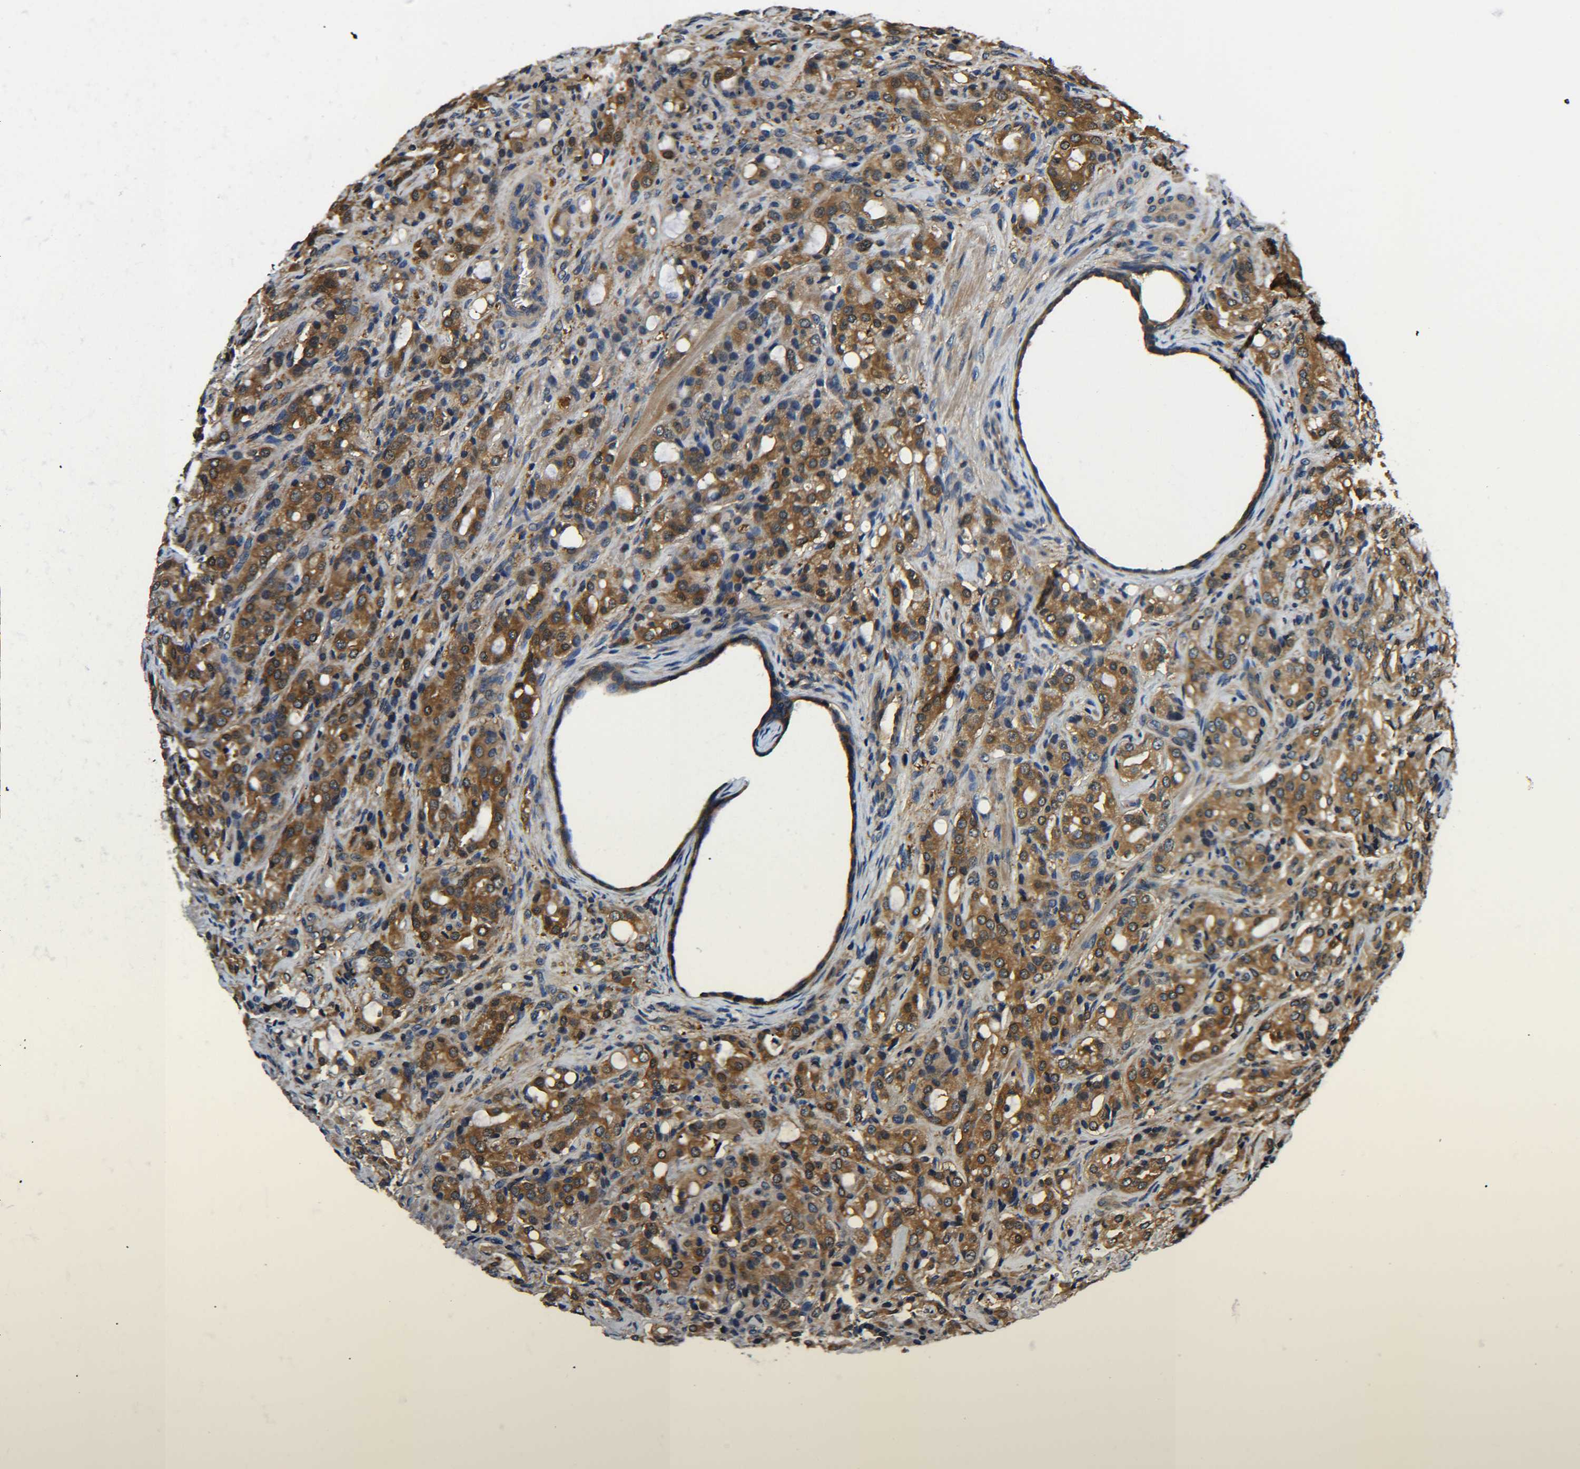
{"staining": {"intensity": "moderate", "quantity": ">75%", "location": "cytoplasmic/membranous"}, "tissue": "prostate cancer", "cell_type": "Tumor cells", "image_type": "cancer", "snomed": [{"axis": "morphology", "description": "Adenocarcinoma, High grade"}, {"axis": "topography", "description": "Prostate"}], "caption": "IHC image of neoplastic tissue: high-grade adenocarcinoma (prostate) stained using immunohistochemistry (IHC) shows medium levels of moderate protein expression localized specifically in the cytoplasmic/membranous of tumor cells, appearing as a cytoplasmic/membranous brown color.", "gene": "PREB", "patient": {"sex": "male", "age": 72}}